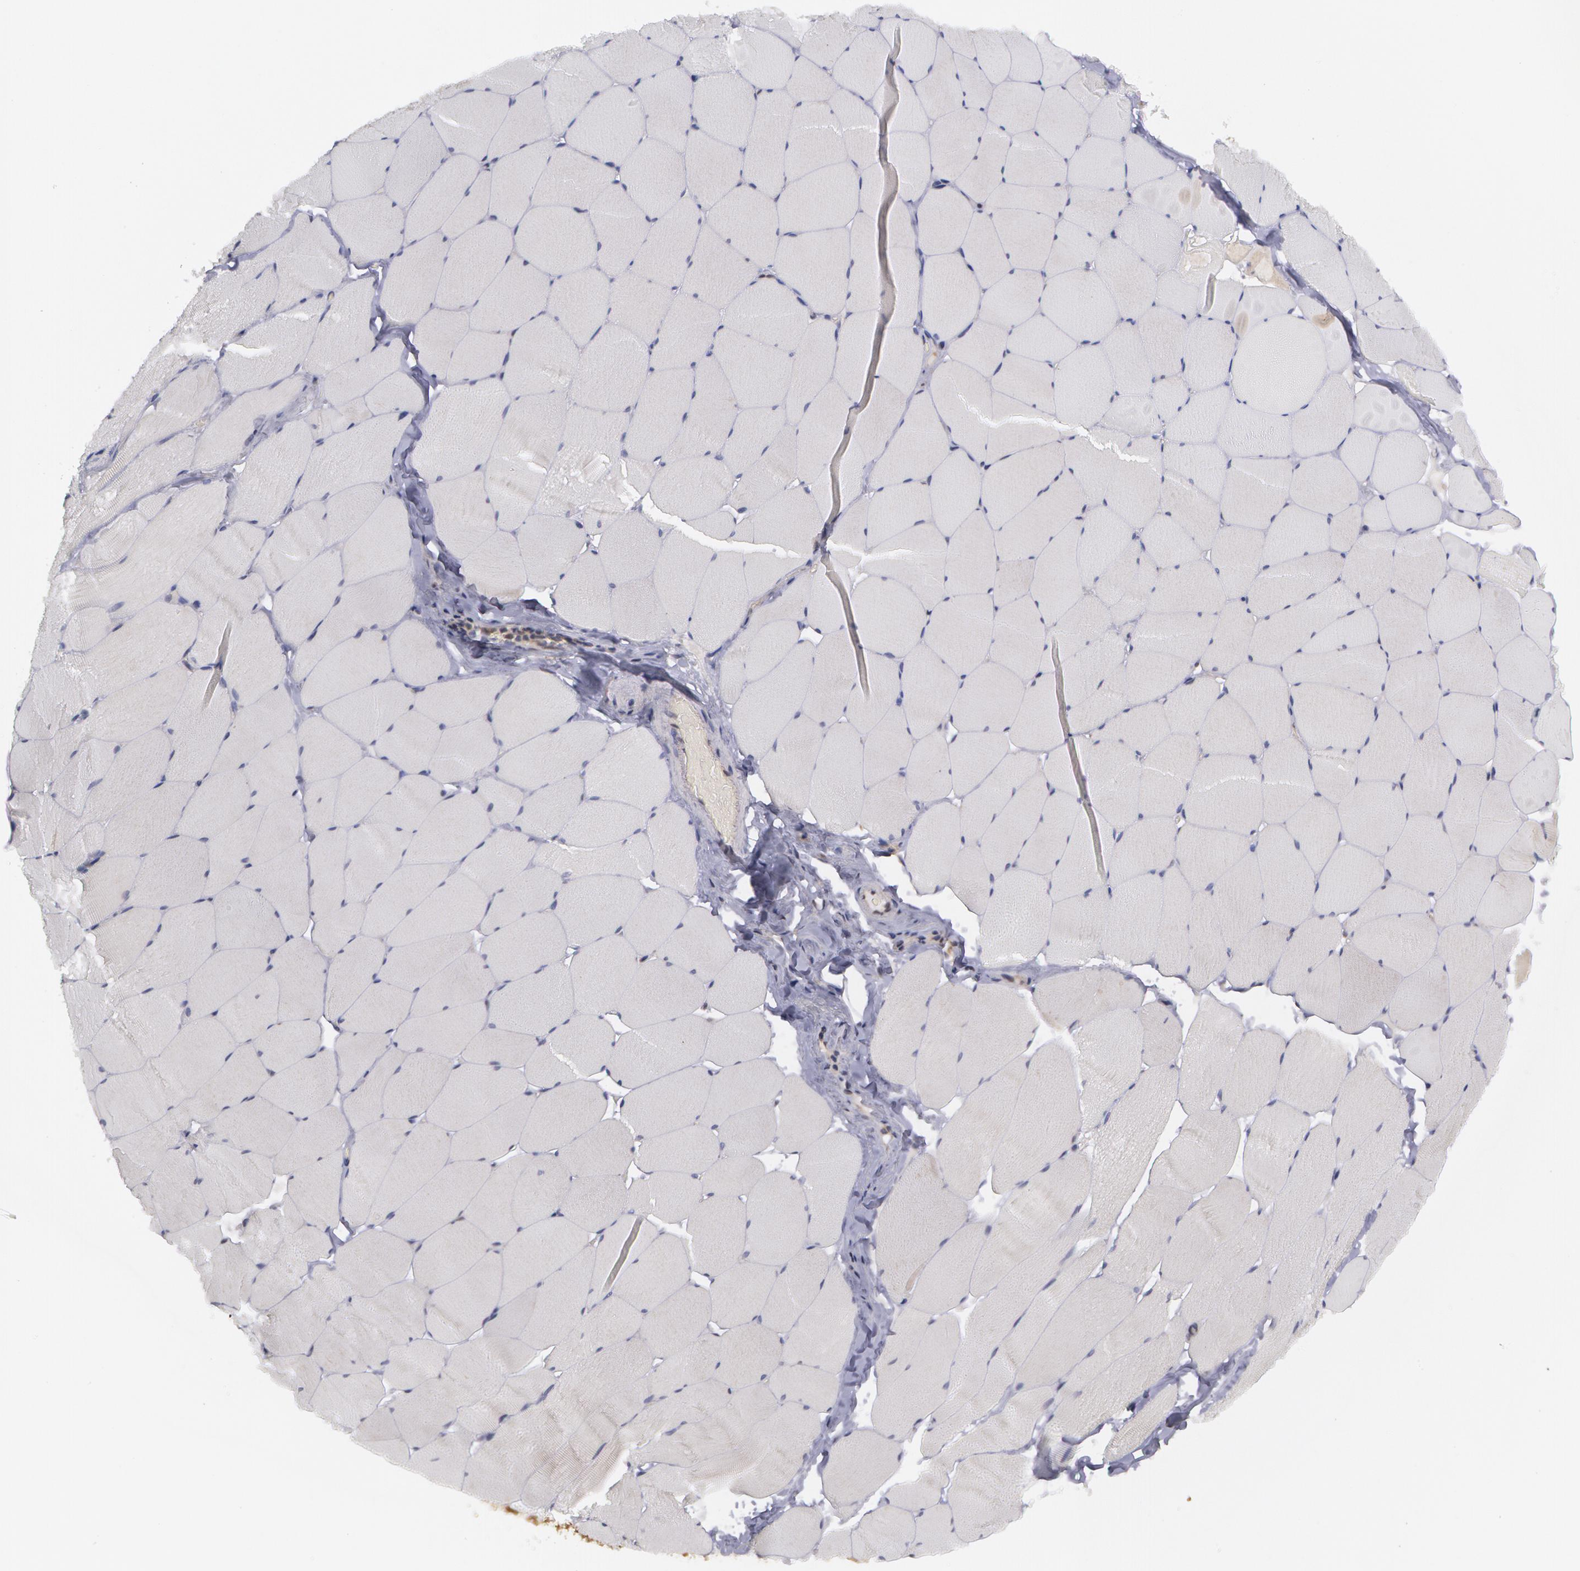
{"staining": {"intensity": "negative", "quantity": "none", "location": "none"}, "tissue": "skeletal muscle", "cell_type": "Myocytes", "image_type": "normal", "snomed": [{"axis": "morphology", "description": "Normal tissue, NOS"}, {"axis": "topography", "description": "Skeletal muscle"}, {"axis": "topography", "description": "Salivary gland"}], "caption": "Myocytes are negative for protein expression in unremarkable human skeletal muscle. Brightfield microscopy of immunohistochemistry stained with DAB (brown) and hematoxylin (blue), captured at high magnification.", "gene": "TXNRD1", "patient": {"sex": "male", "age": 62}}